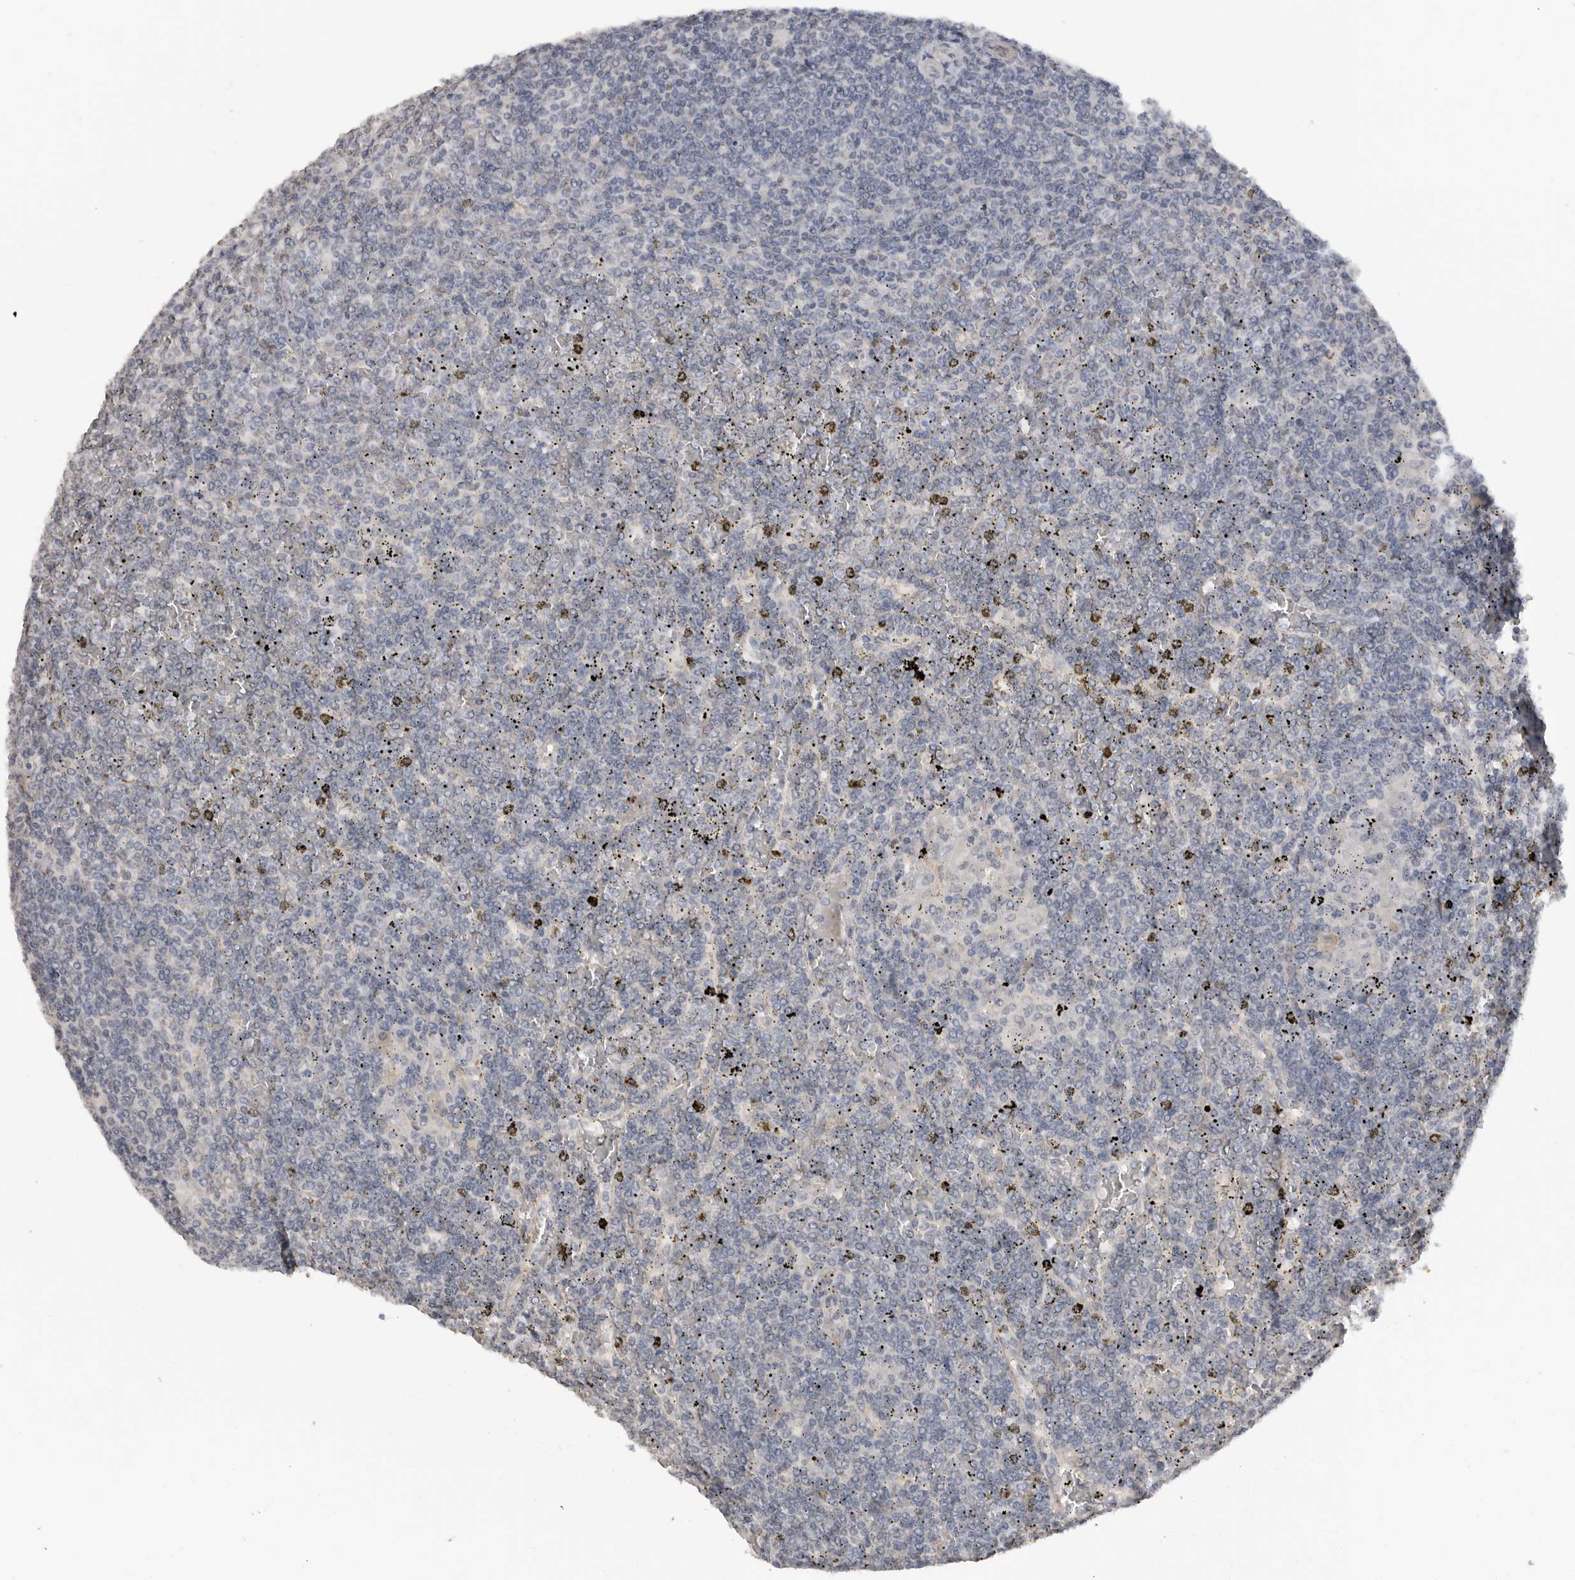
{"staining": {"intensity": "negative", "quantity": "none", "location": "none"}, "tissue": "lymphoma", "cell_type": "Tumor cells", "image_type": "cancer", "snomed": [{"axis": "morphology", "description": "Malignant lymphoma, non-Hodgkin's type, Low grade"}, {"axis": "topography", "description": "Spleen"}], "caption": "Tumor cells show no significant positivity in low-grade malignant lymphoma, non-Hodgkin's type.", "gene": "DYRK2", "patient": {"sex": "female", "age": 19}}